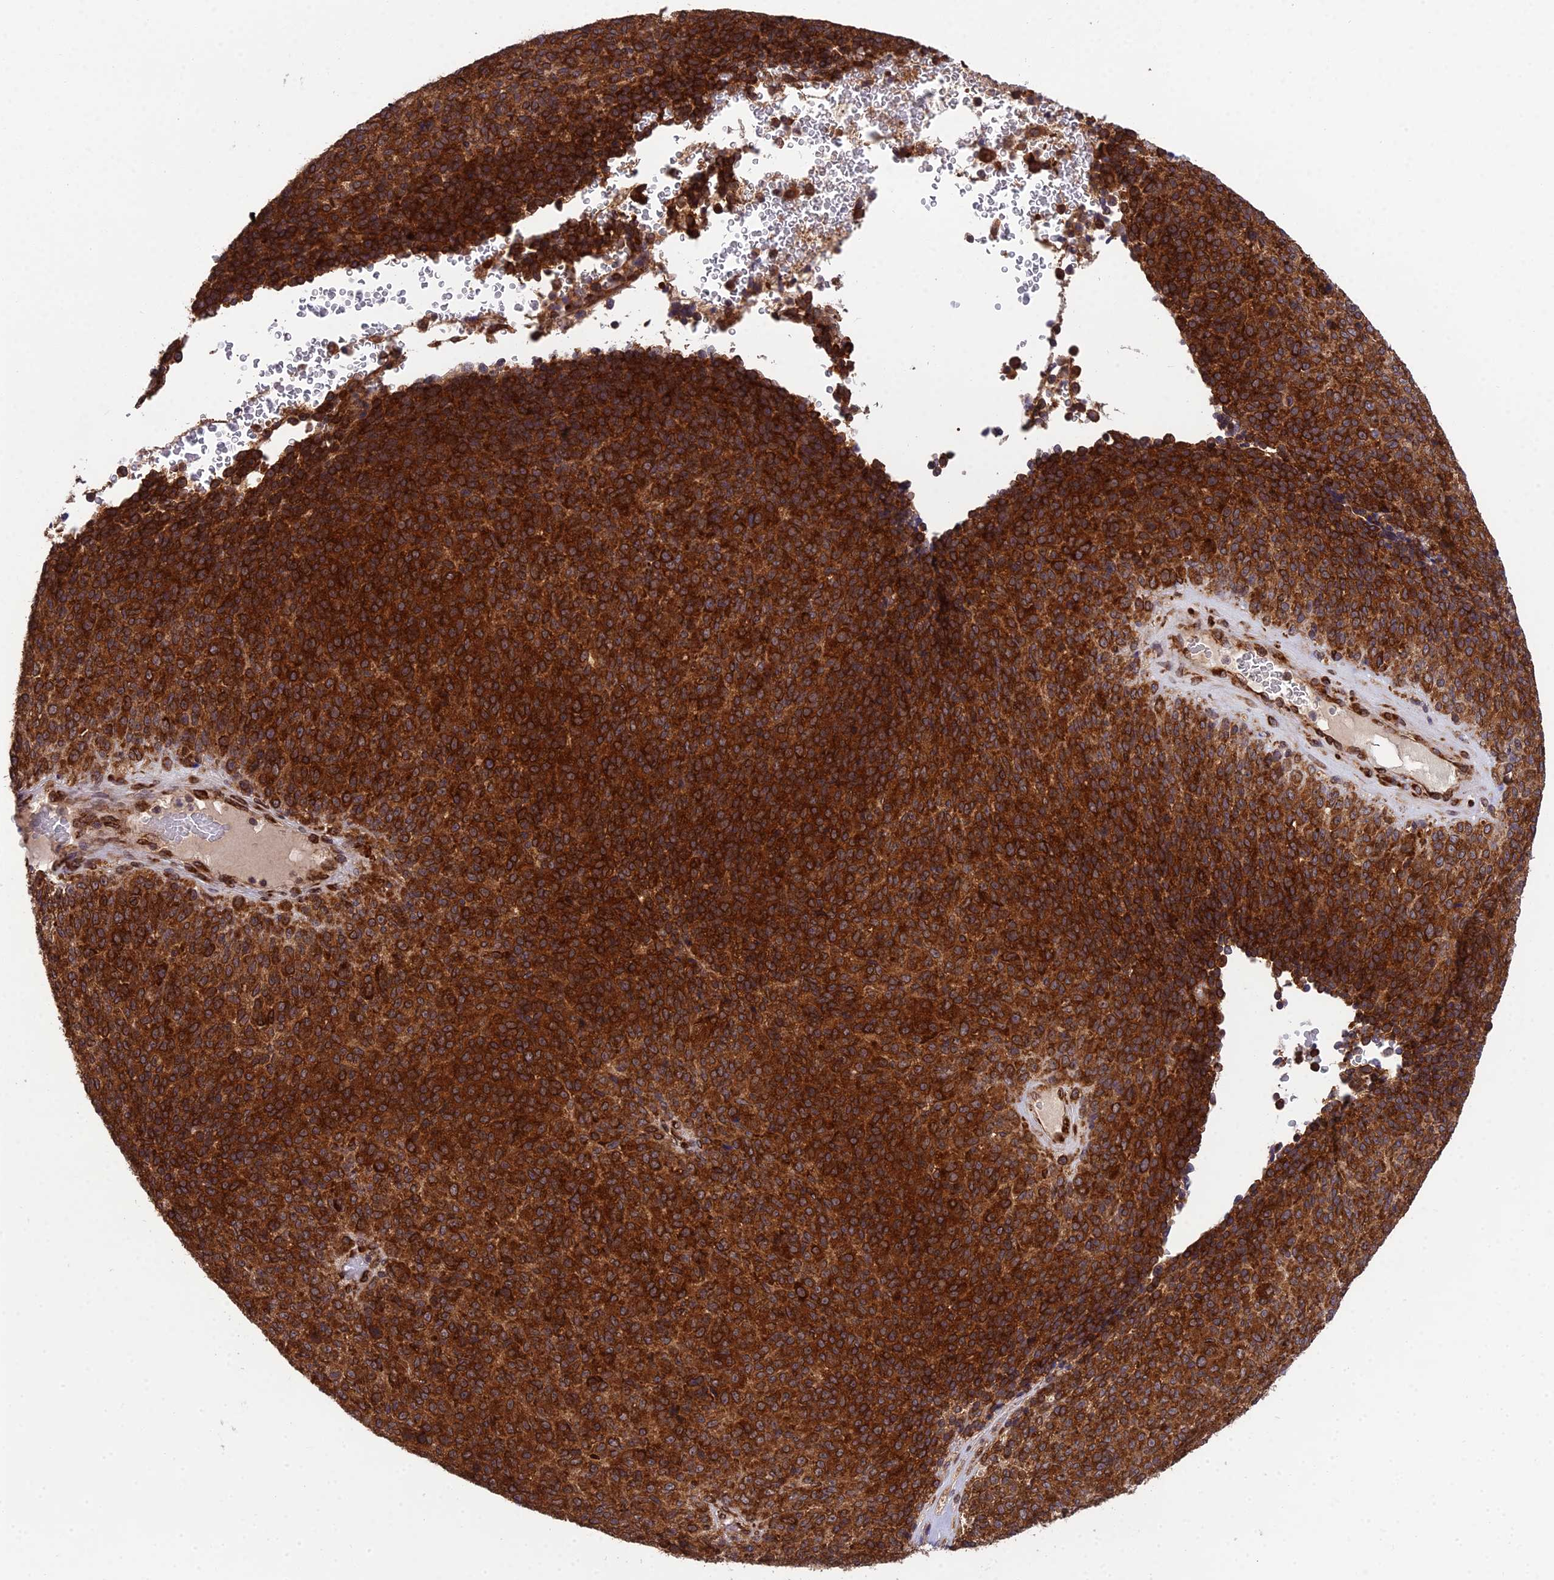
{"staining": {"intensity": "strong", "quantity": ">75%", "location": "cytoplasmic/membranous"}, "tissue": "melanoma", "cell_type": "Tumor cells", "image_type": "cancer", "snomed": [{"axis": "morphology", "description": "Malignant melanoma, Metastatic site"}, {"axis": "topography", "description": "Brain"}], "caption": "This histopathology image exhibits IHC staining of malignant melanoma (metastatic site), with high strong cytoplasmic/membranous expression in approximately >75% of tumor cells.", "gene": "DHCR7", "patient": {"sex": "female", "age": 56}}